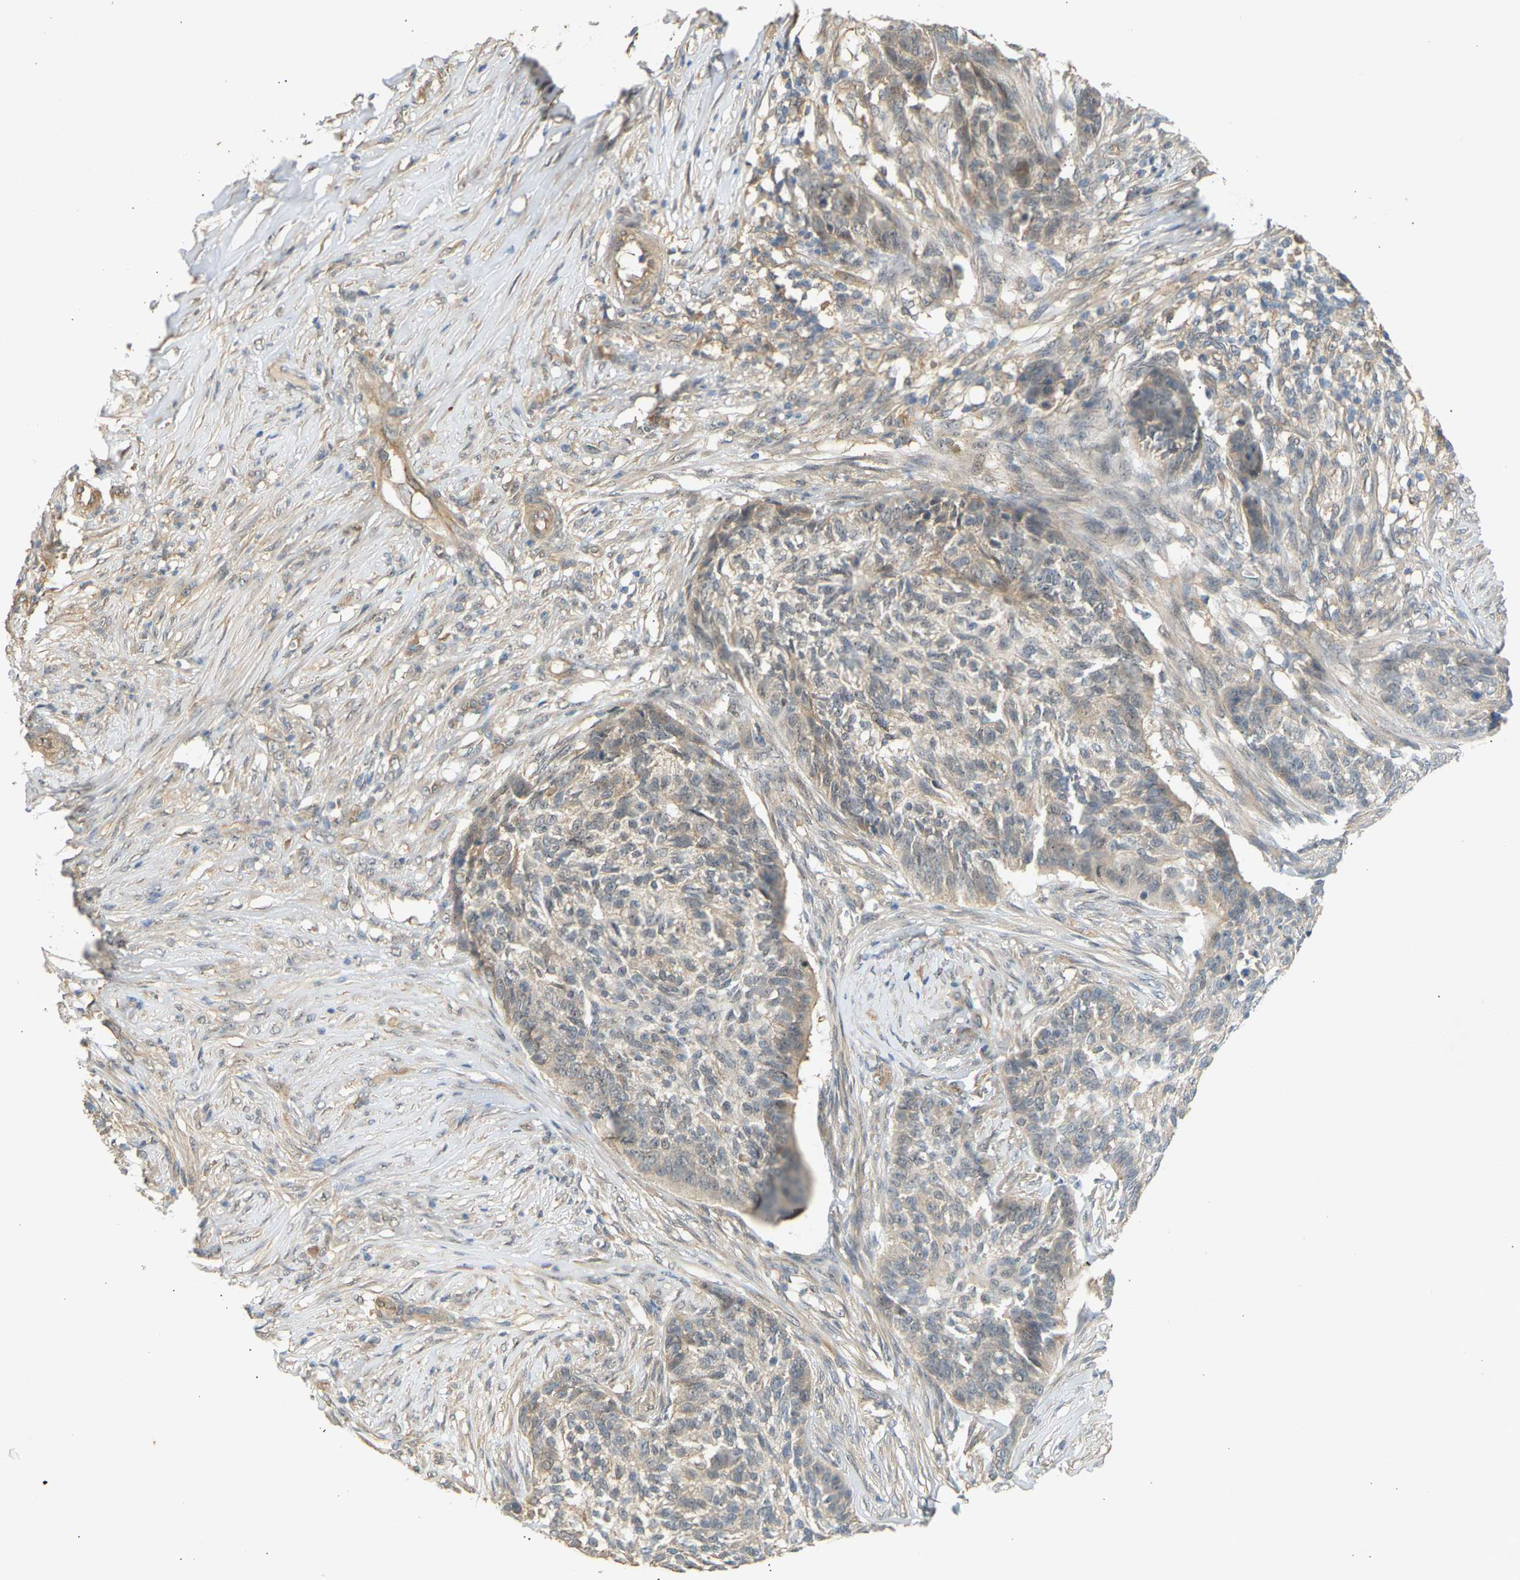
{"staining": {"intensity": "weak", "quantity": ">75%", "location": "cytoplasmic/membranous"}, "tissue": "skin cancer", "cell_type": "Tumor cells", "image_type": "cancer", "snomed": [{"axis": "morphology", "description": "Basal cell carcinoma"}, {"axis": "topography", "description": "Skin"}], "caption": "Skin cancer (basal cell carcinoma) tissue exhibits weak cytoplasmic/membranous staining in approximately >75% of tumor cells, visualized by immunohistochemistry.", "gene": "RGL1", "patient": {"sex": "male", "age": 85}}